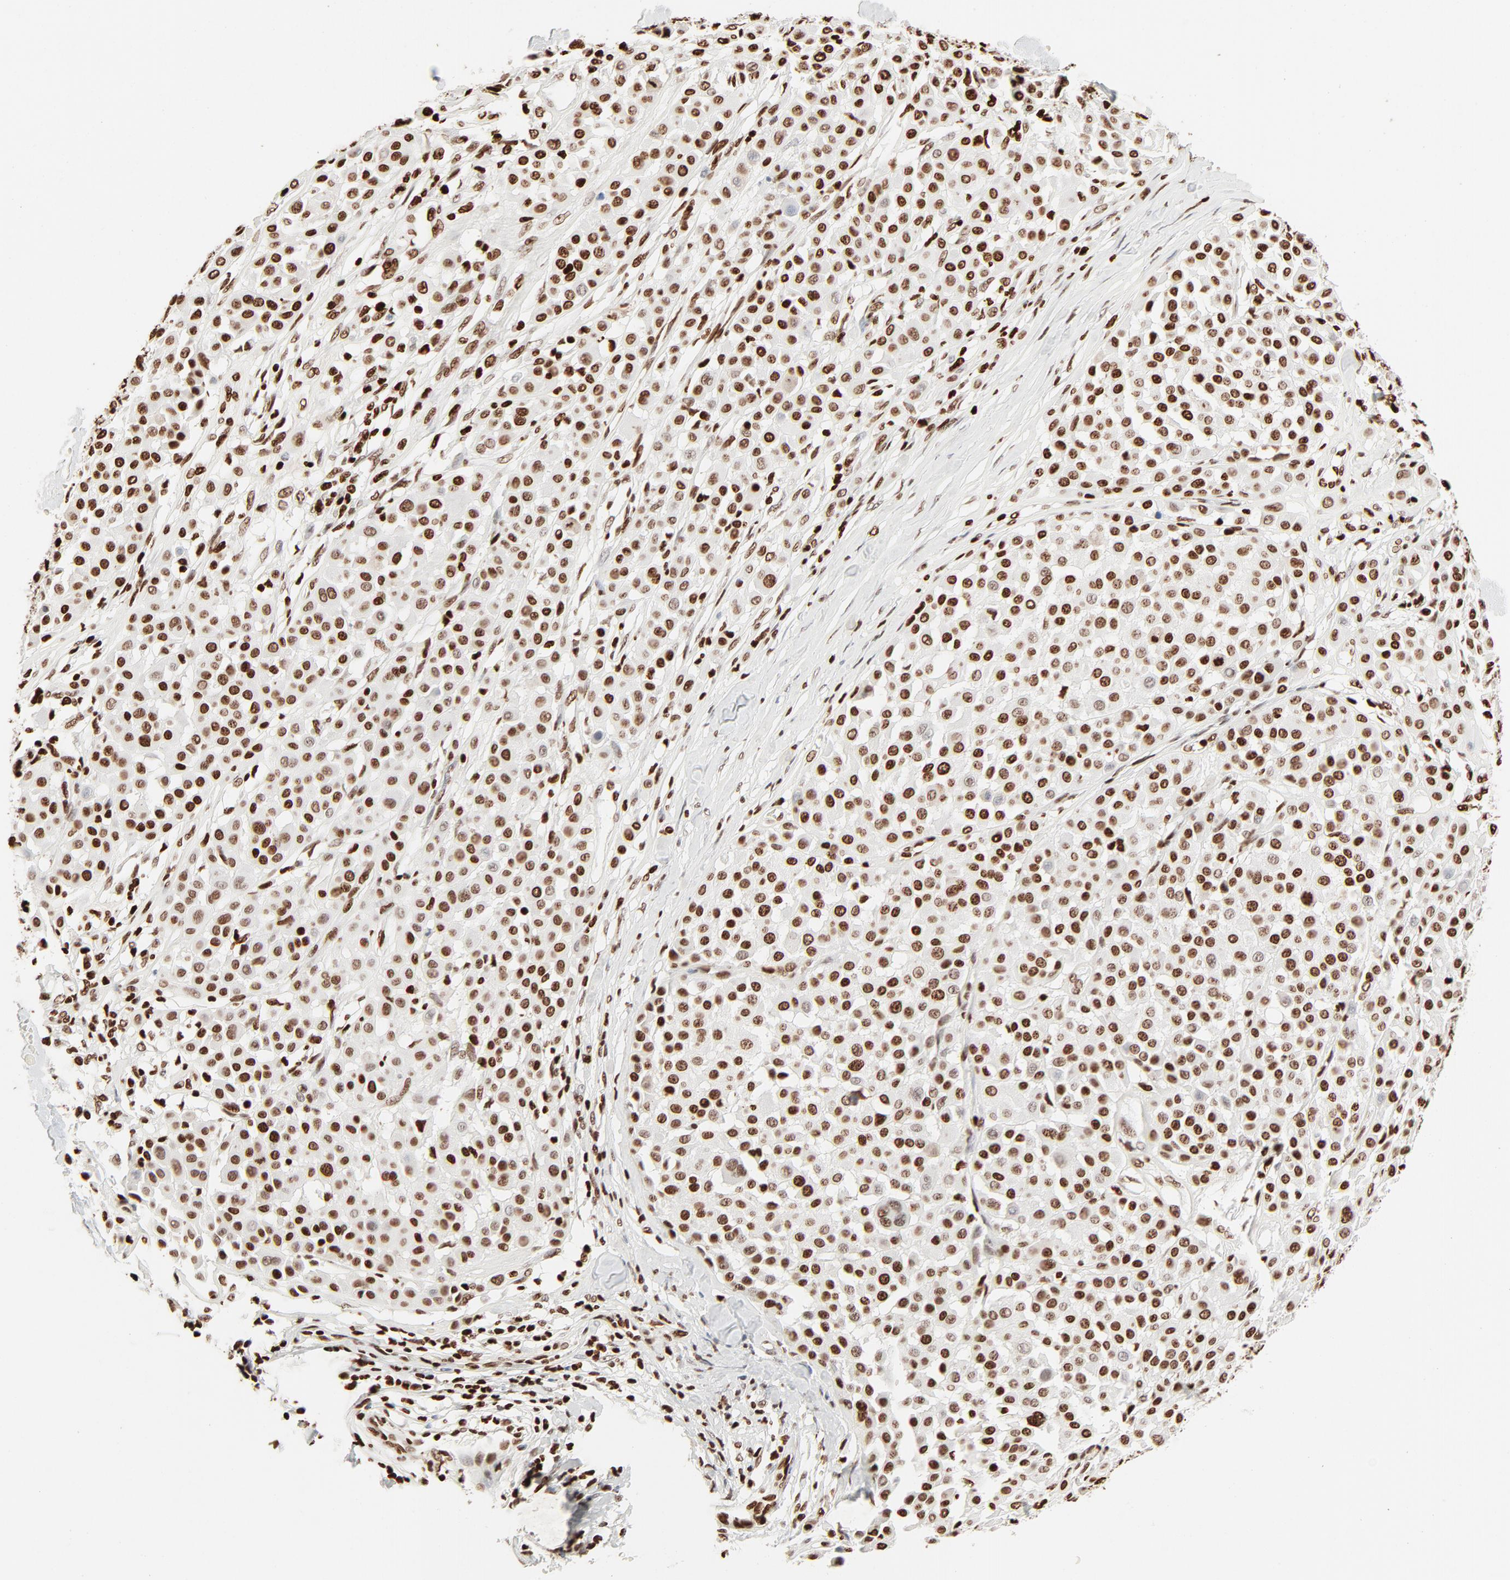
{"staining": {"intensity": "strong", "quantity": ">75%", "location": "nuclear"}, "tissue": "melanoma", "cell_type": "Tumor cells", "image_type": "cancer", "snomed": [{"axis": "morphology", "description": "Malignant melanoma, Metastatic site"}, {"axis": "topography", "description": "Soft tissue"}], "caption": "Tumor cells reveal strong nuclear staining in approximately >75% of cells in malignant melanoma (metastatic site).", "gene": "HMGB2", "patient": {"sex": "male", "age": 41}}